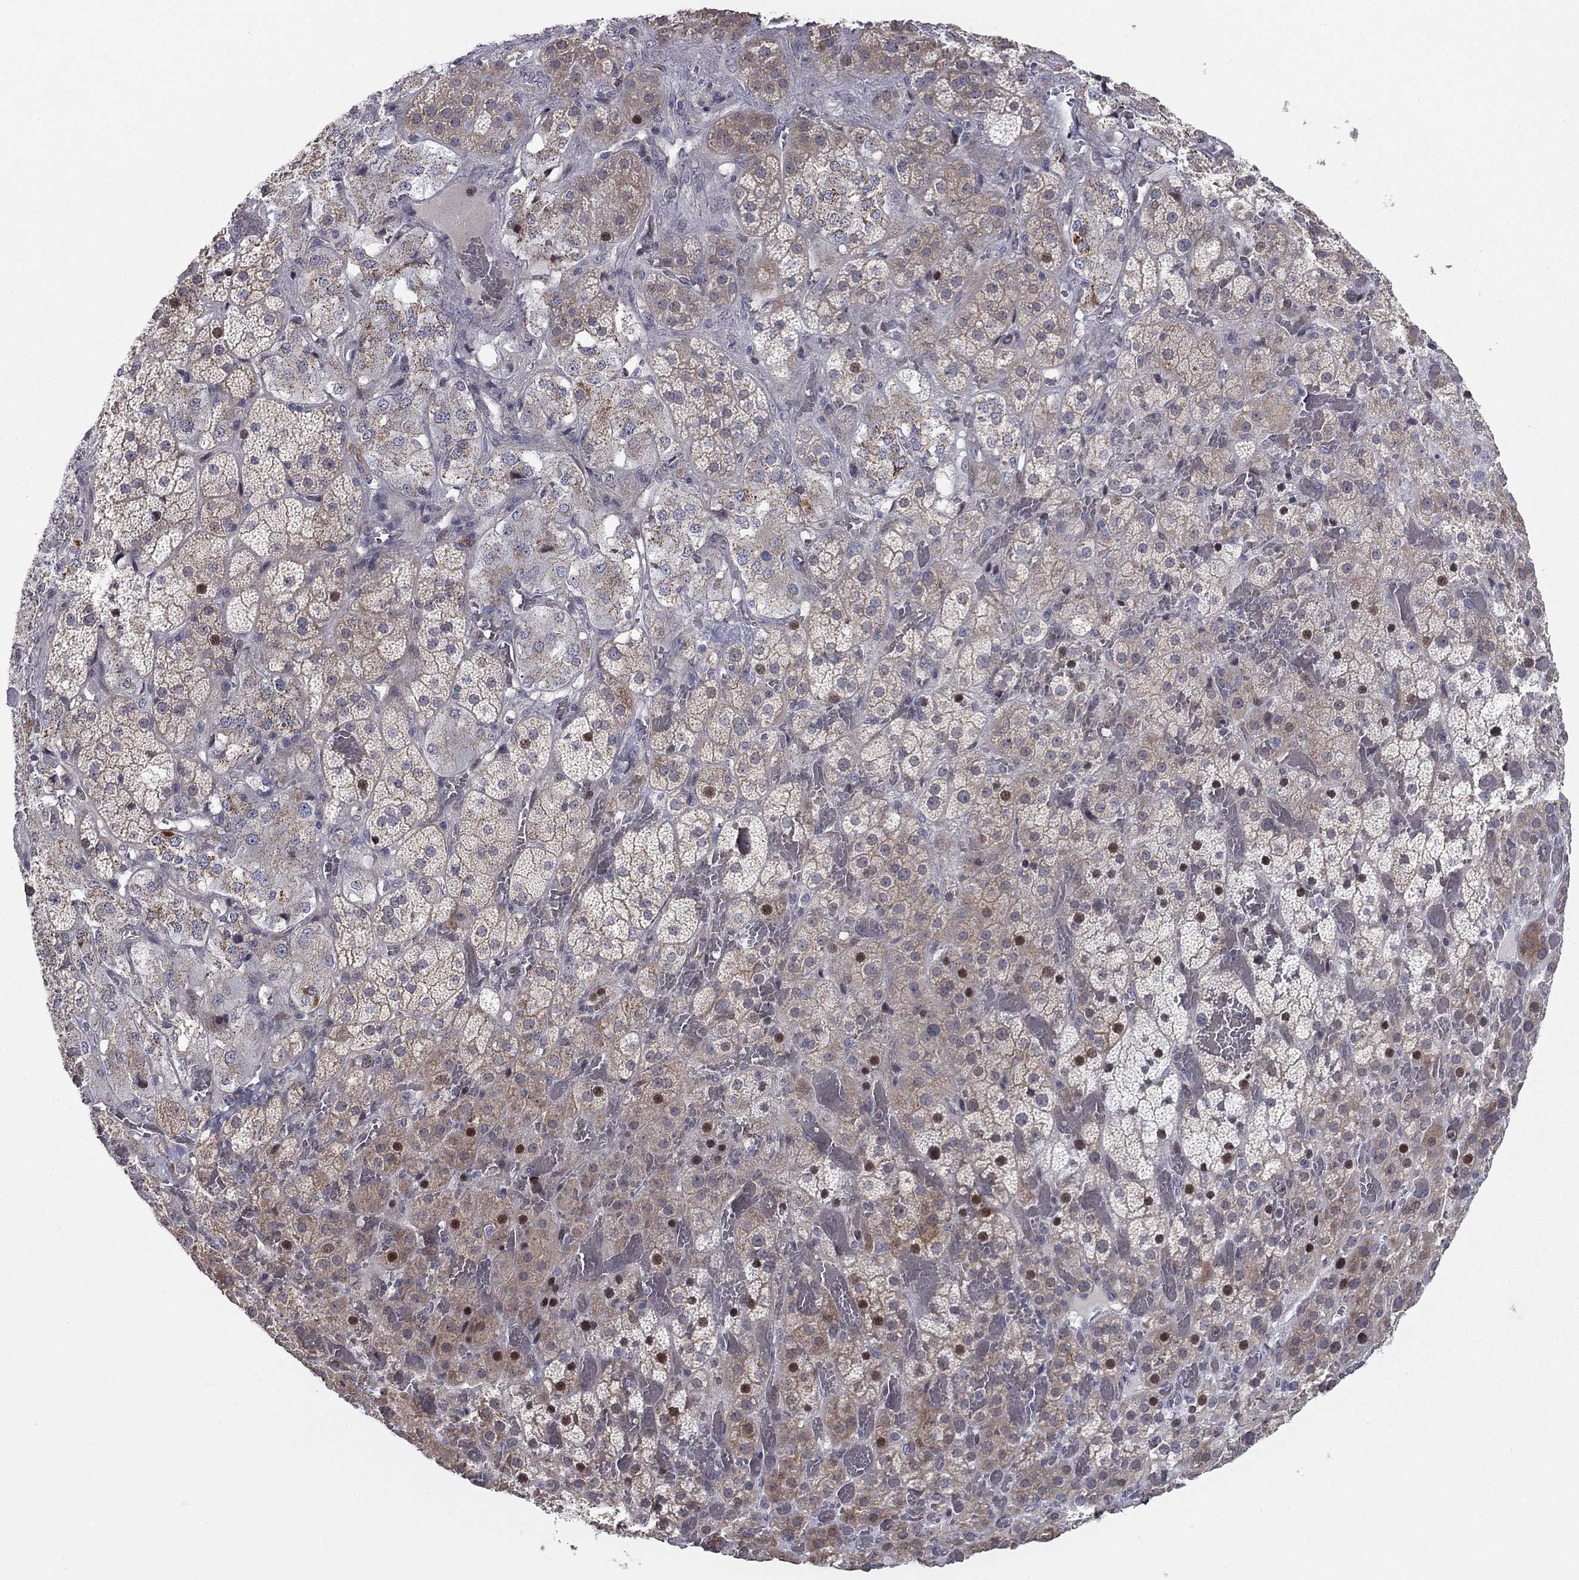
{"staining": {"intensity": "moderate", "quantity": "<25%", "location": "nuclear"}, "tissue": "adrenal gland", "cell_type": "Glandular cells", "image_type": "normal", "snomed": [{"axis": "morphology", "description": "Normal tissue, NOS"}, {"axis": "topography", "description": "Adrenal gland"}], "caption": "The immunohistochemical stain labels moderate nuclear staining in glandular cells of normal adrenal gland.", "gene": "DUSP7", "patient": {"sex": "male", "age": 57}}